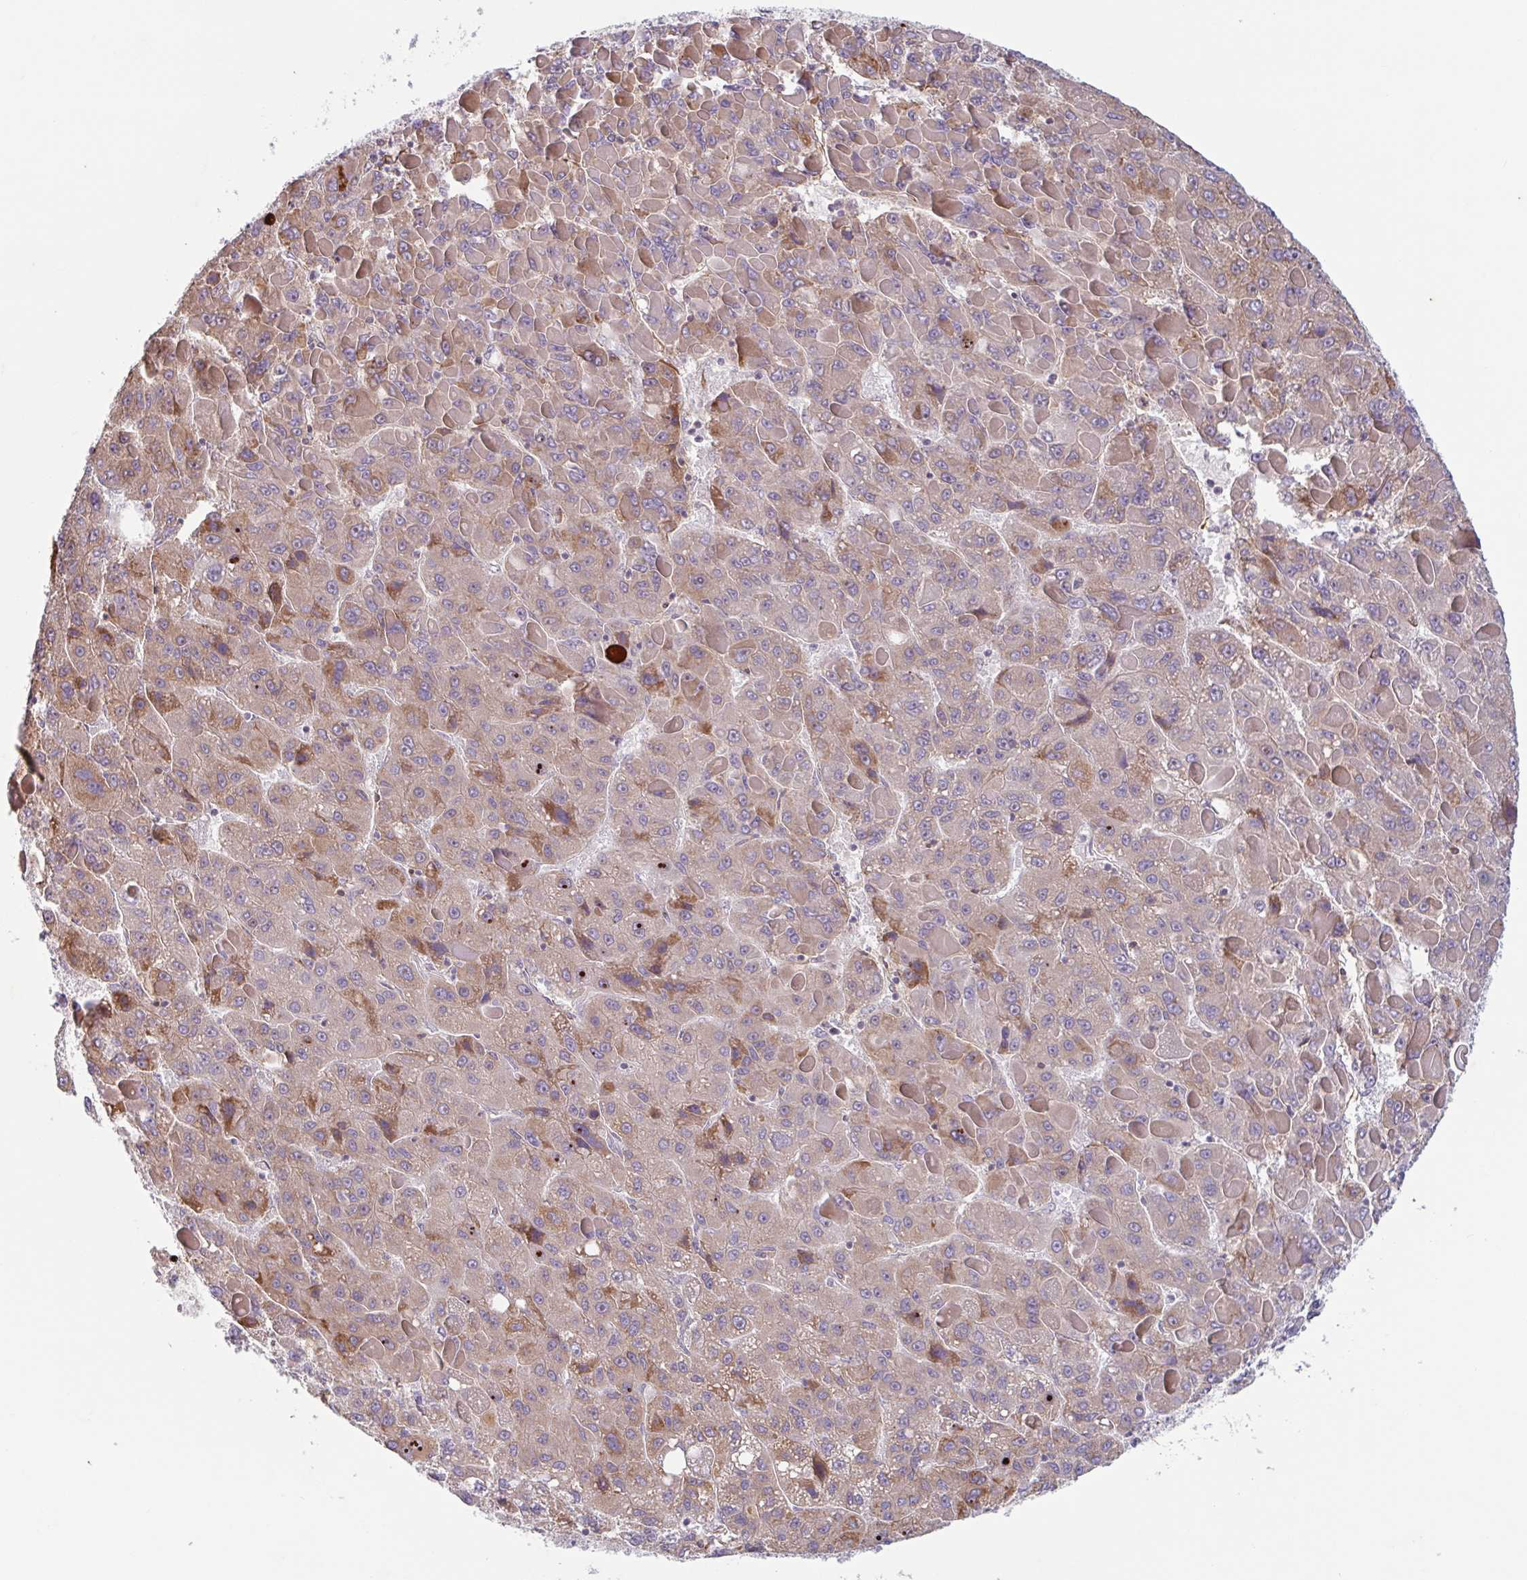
{"staining": {"intensity": "moderate", "quantity": "25%-75%", "location": "cytoplasmic/membranous"}, "tissue": "liver cancer", "cell_type": "Tumor cells", "image_type": "cancer", "snomed": [{"axis": "morphology", "description": "Carcinoma, Hepatocellular, NOS"}, {"axis": "topography", "description": "Liver"}], "caption": "Immunohistochemistry of human liver cancer exhibits medium levels of moderate cytoplasmic/membranous positivity in approximately 25%-75% of tumor cells.", "gene": "RIT1", "patient": {"sex": "female", "age": 82}}